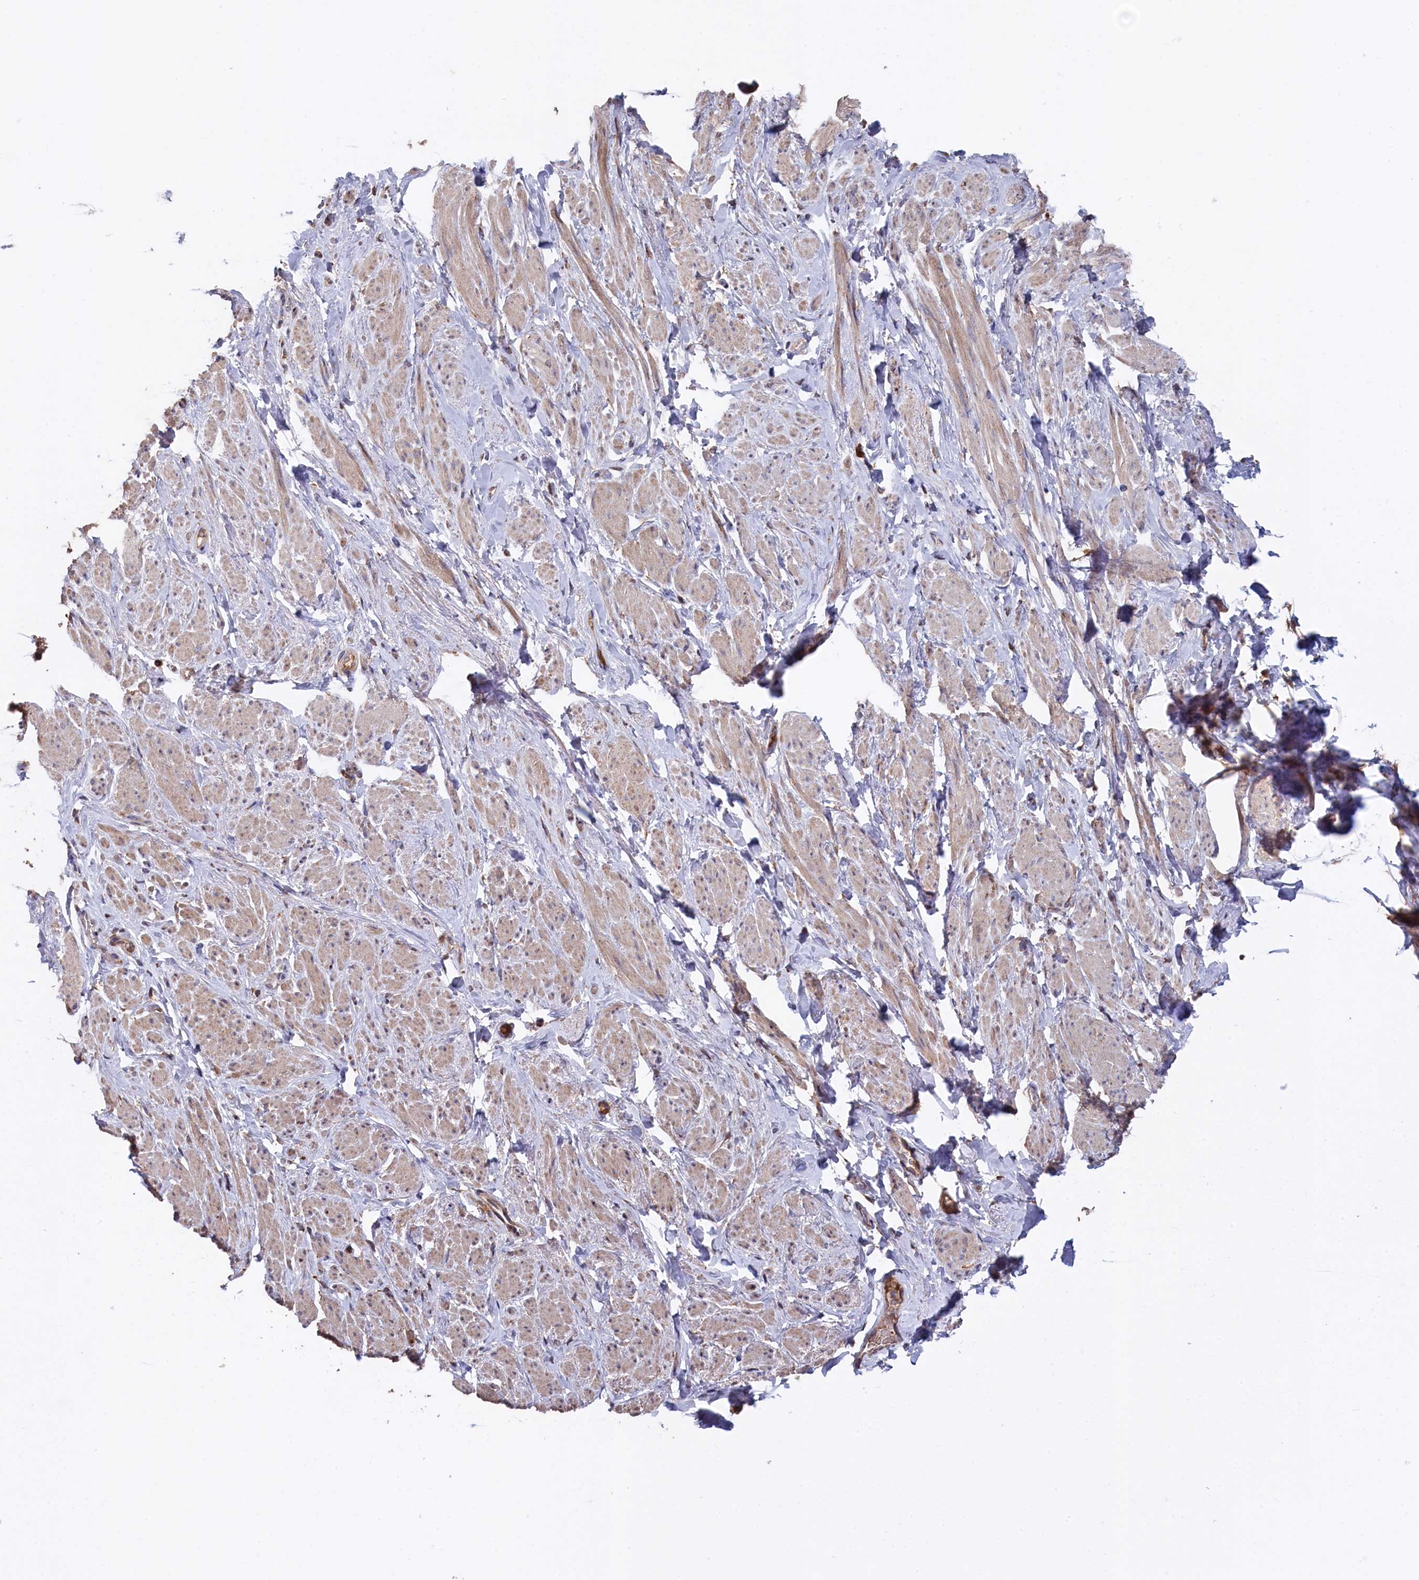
{"staining": {"intensity": "weak", "quantity": "25%-75%", "location": "cytoplasmic/membranous"}, "tissue": "smooth muscle", "cell_type": "Smooth muscle cells", "image_type": "normal", "snomed": [{"axis": "morphology", "description": "Normal tissue, NOS"}, {"axis": "topography", "description": "Smooth muscle"}, {"axis": "topography", "description": "Peripheral nerve tissue"}], "caption": "This is an image of immunohistochemistry staining of normal smooth muscle, which shows weak expression in the cytoplasmic/membranous of smooth muscle cells.", "gene": "SLC12A4", "patient": {"sex": "male", "age": 69}}